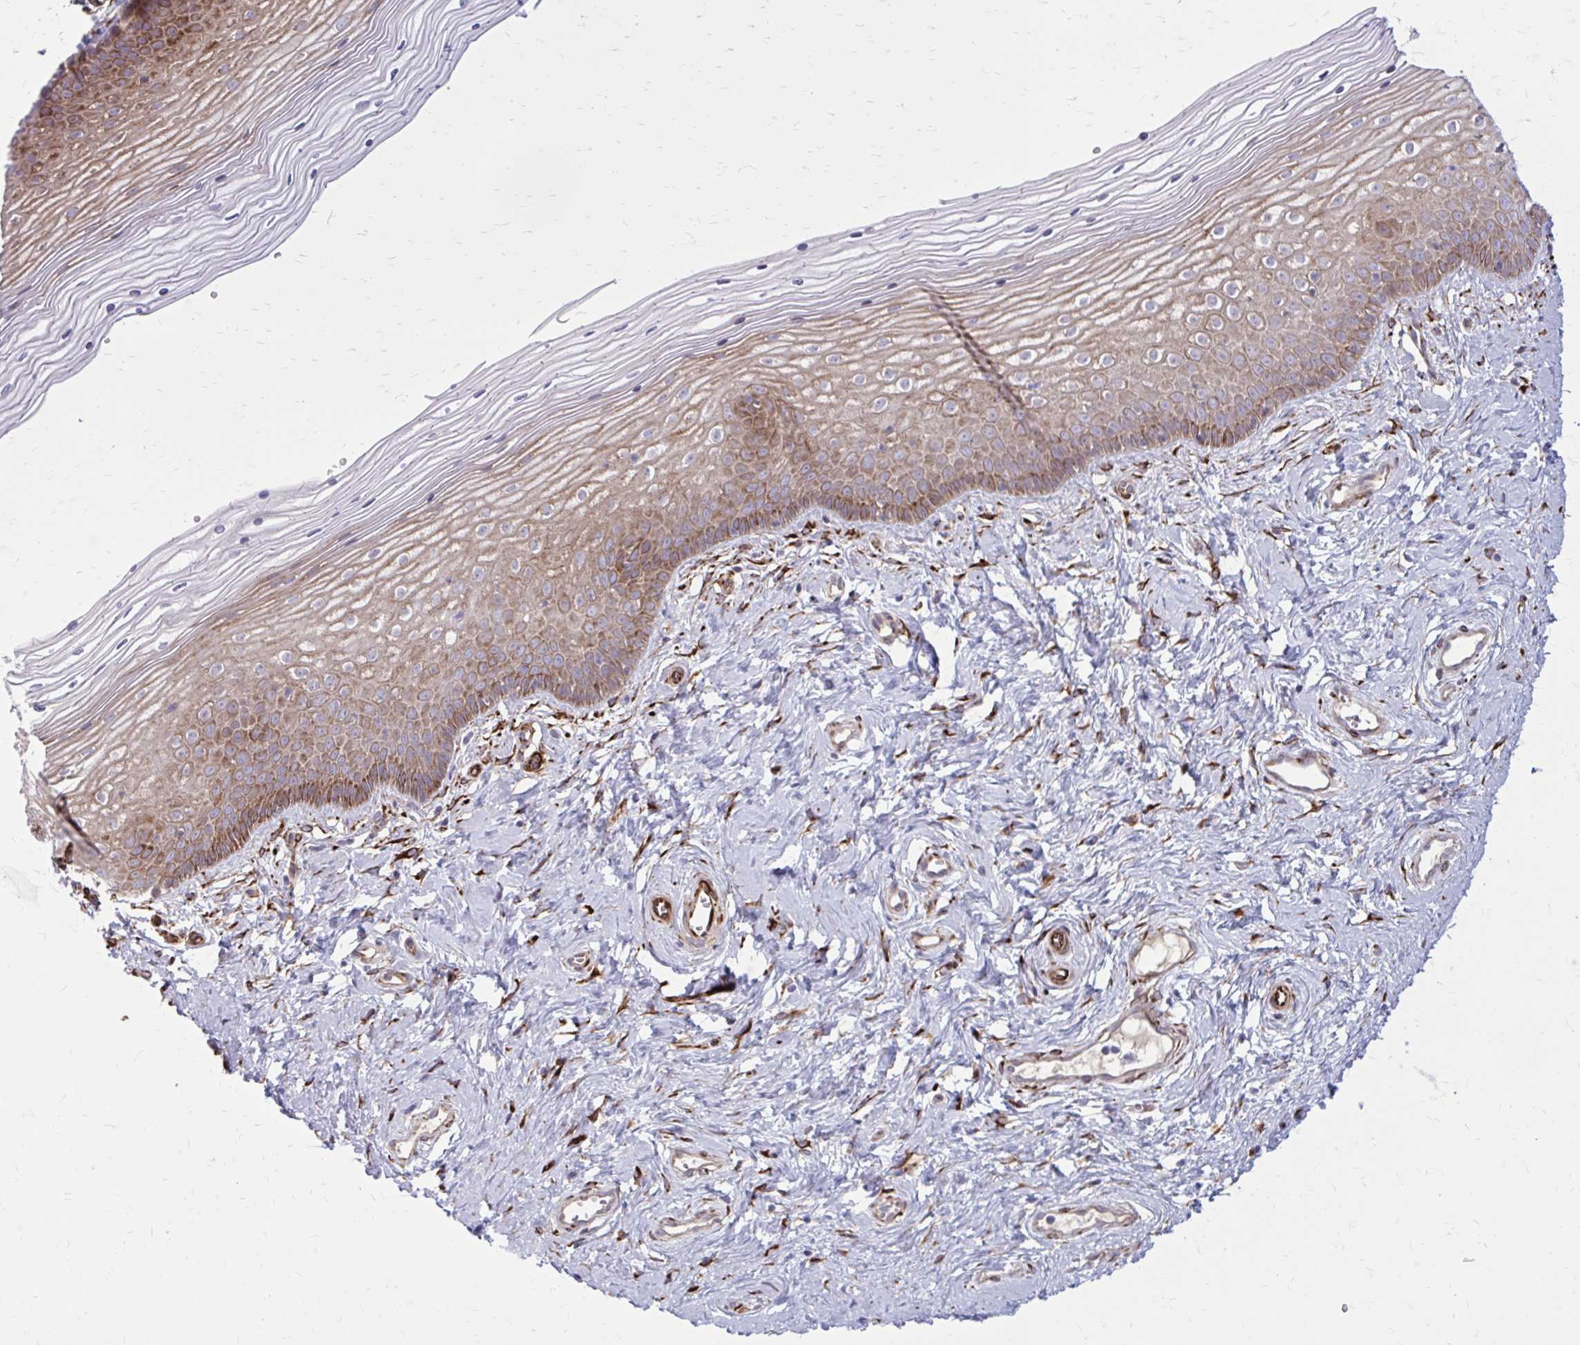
{"staining": {"intensity": "moderate", "quantity": ">75%", "location": "cytoplasmic/membranous"}, "tissue": "vagina", "cell_type": "Squamous epithelial cells", "image_type": "normal", "snomed": [{"axis": "morphology", "description": "Normal tissue, NOS"}, {"axis": "topography", "description": "Vagina"}], "caption": "Moderate cytoplasmic/membranous protein expression is identified in approximately >75% of squamous epithelial cells in vagina. The staining is performed using DAB brown chromogen to label protein expression. The nuclei are counter-stained blue using hematoxylin.", "gene": "BEND5", "patient": {"sex": "female", "age": 38}}